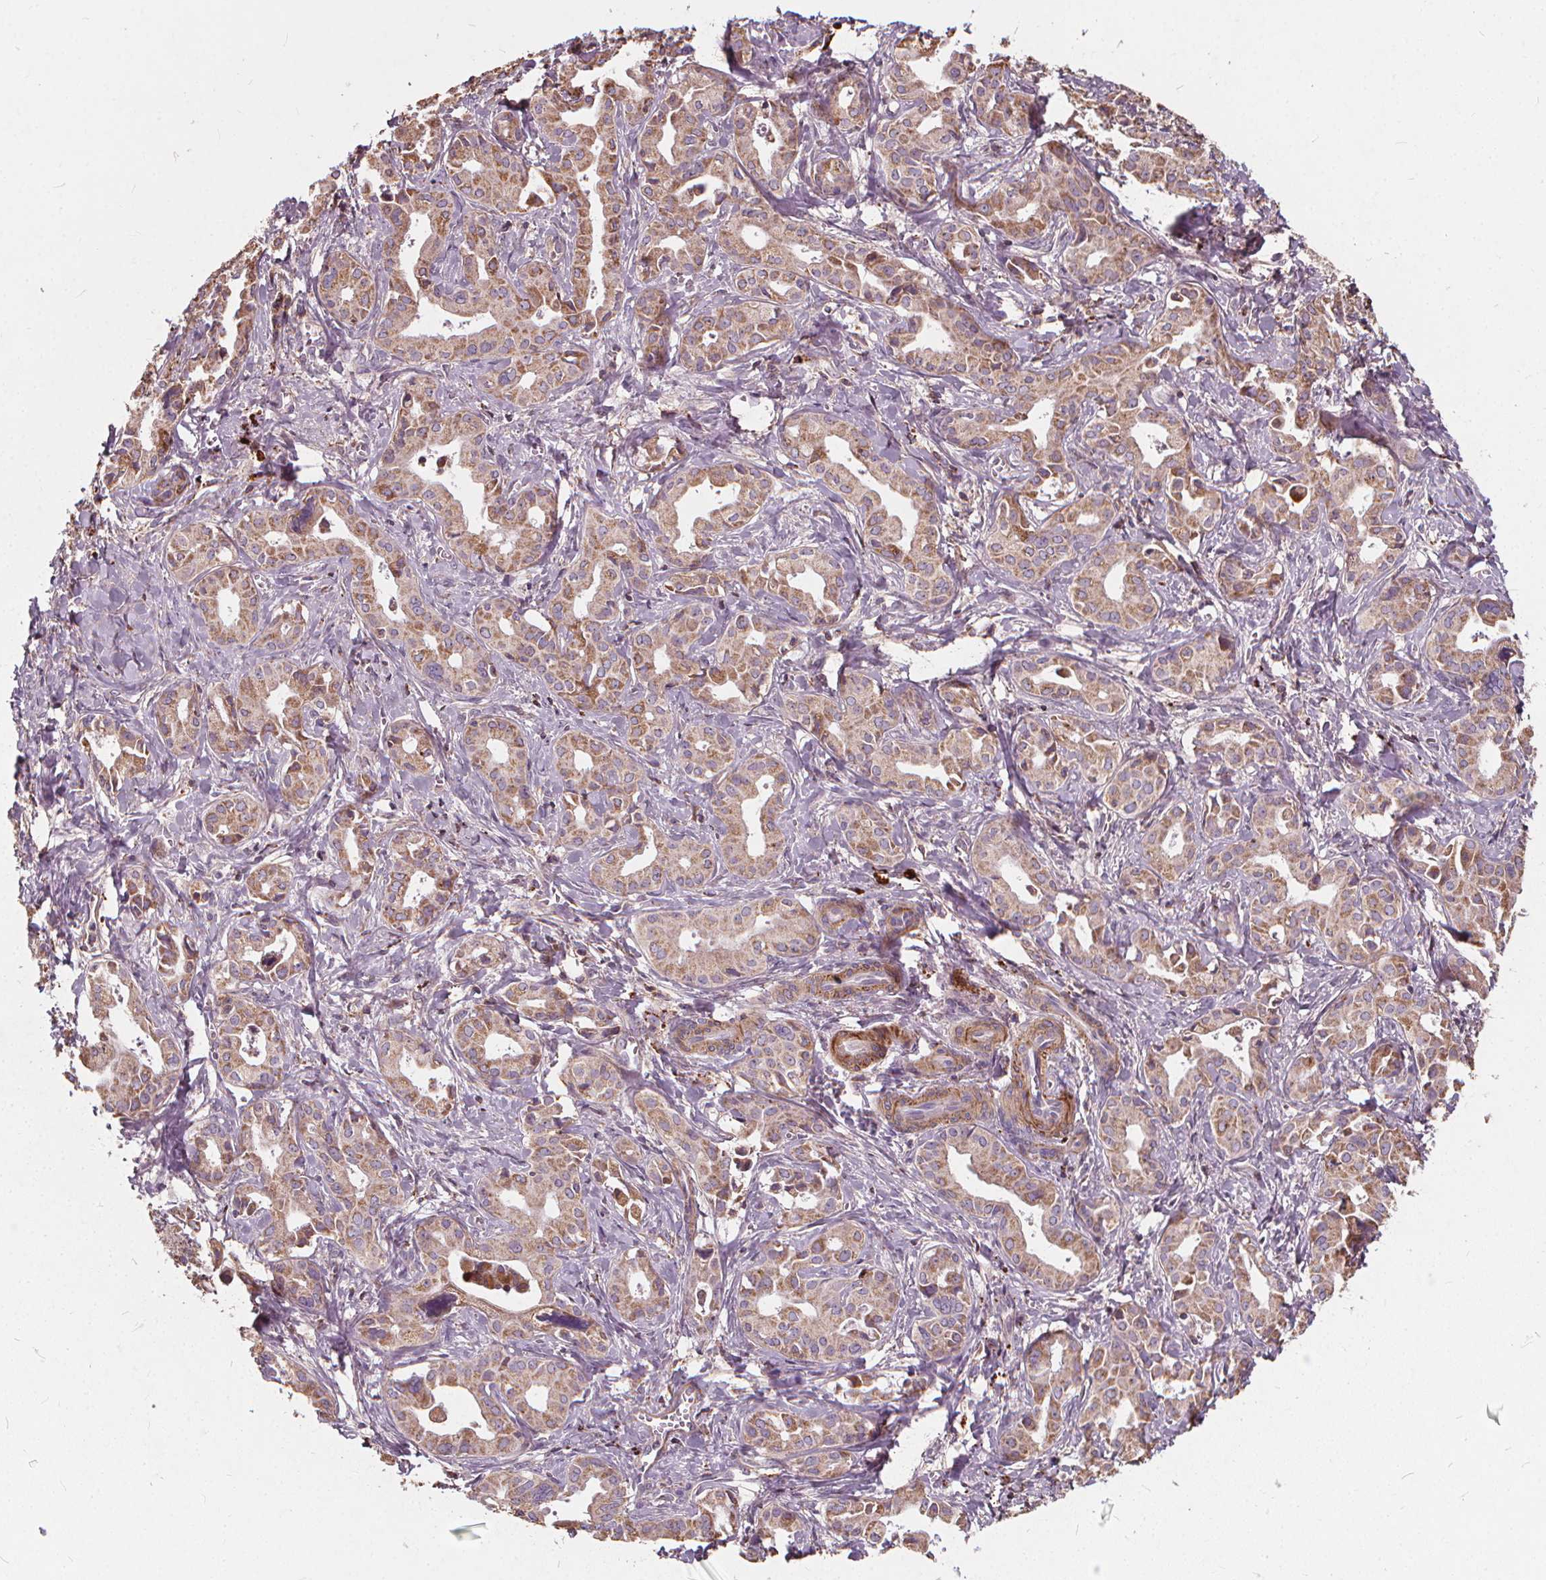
{"staining": {"intensity": "moderate", "quantity": ">75%", "location": "cytoplasmic/membranous"}, "tissue": "liver cancer", "cell_type": "Tumor cells", "image_type": "cancer", "snomed": [{"axis": "morphology", "description": "Cholangiocarcinoma"}, {"axis": "topography", "description": "Liver"}], "caption": "Liver cancer (cholangiocarcinoma) was stained to show a protein in brown. There is medium levels of moderate cytoplasmic/membranous staining in about >75% of tumor cells.", "gene": "ORAI2", "patient": {"sex": "female", "age": 65}}